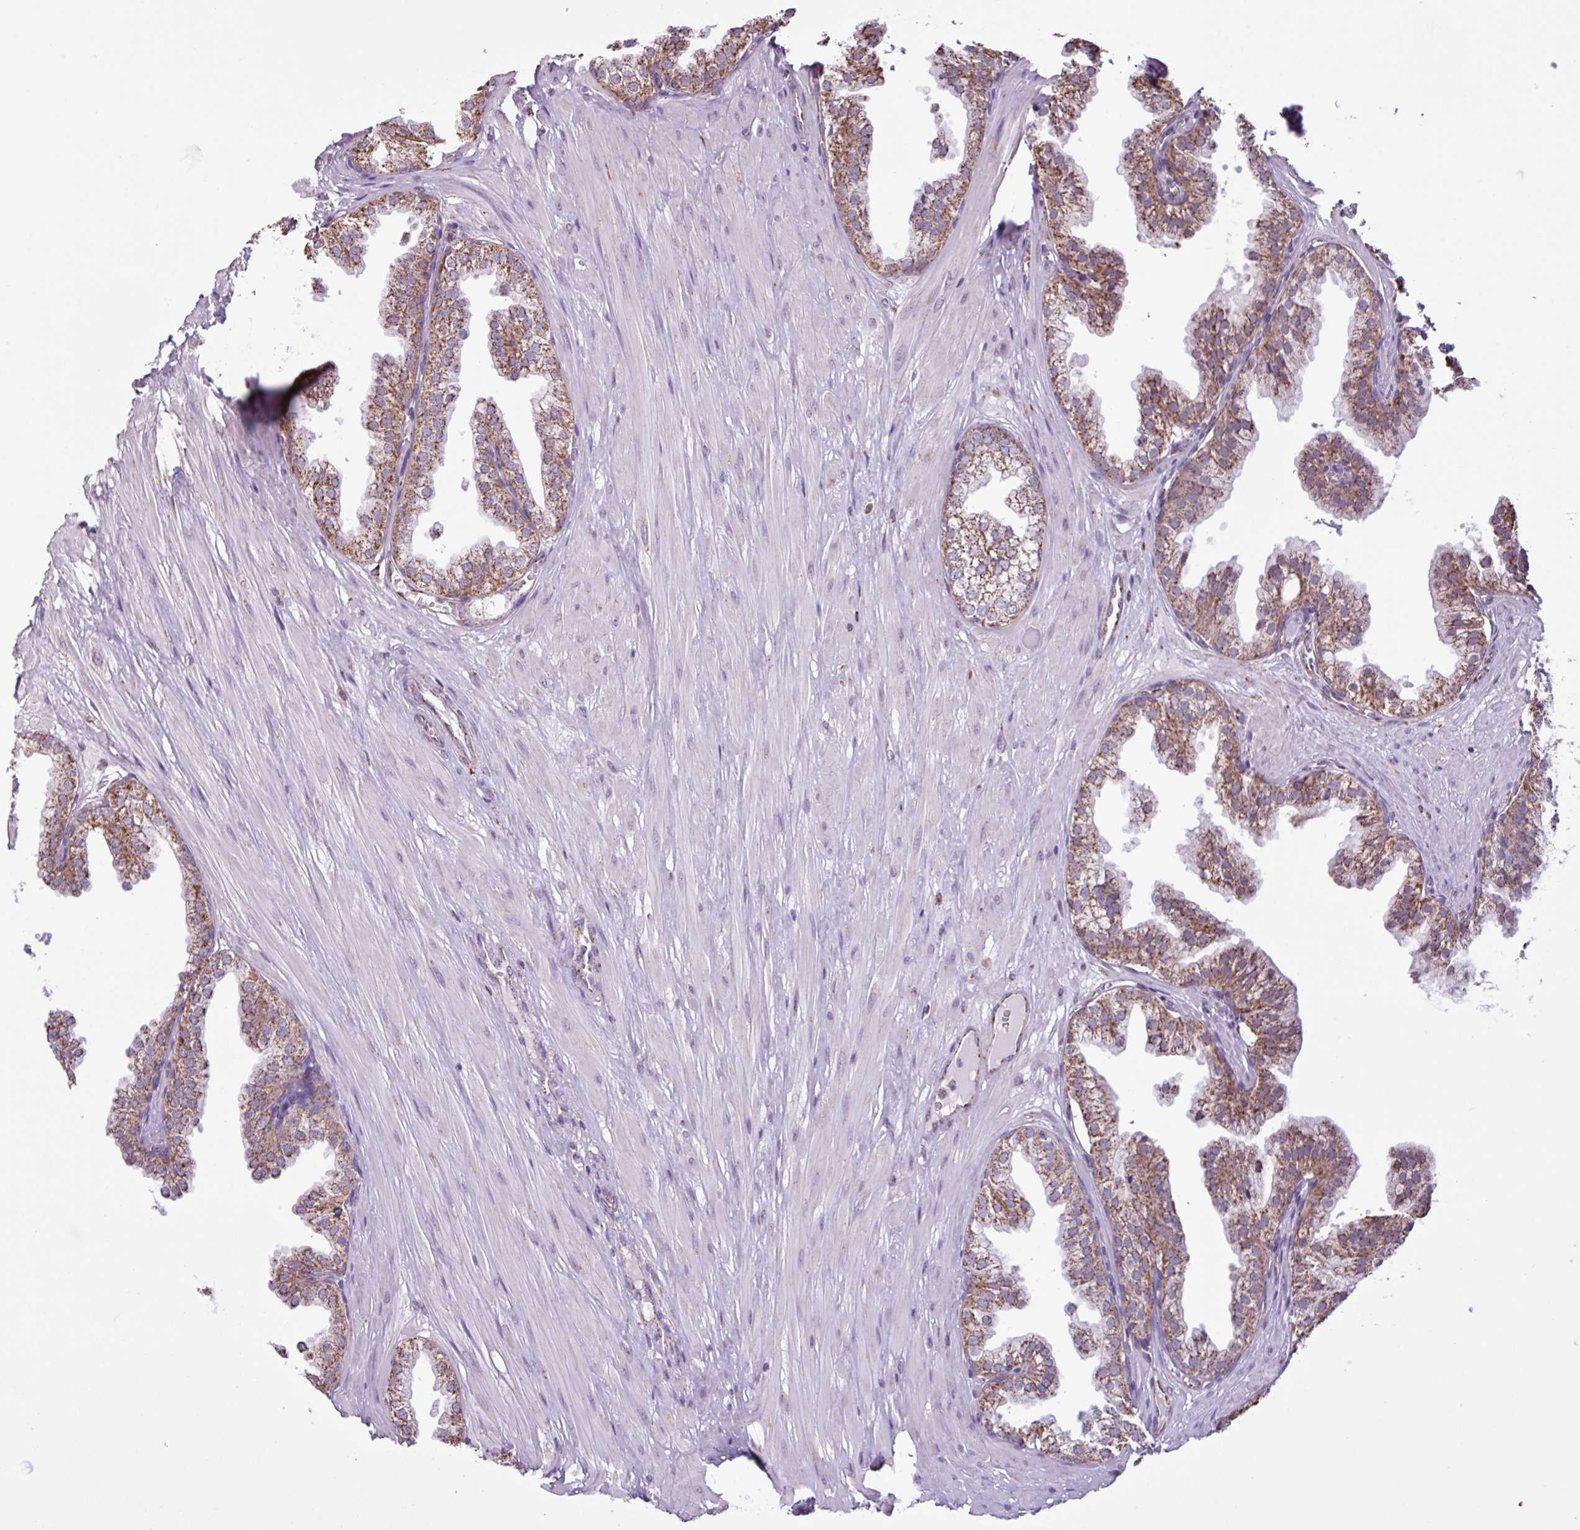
{"staining": {"intensity": "moderate", "quantity": ">75%", "location": "cytoplasmic/membranous"}, "tissue": "prostate", "cell_type": "Glandular cells", "image_type": "normal", "snomed": [{"axis": "morphology", "description": "Normal tissue, NOS"}, {"axis": "topography", "description": "Prostate"}, {"axis": "topography", "description": "Peripheral nerve tissue"}], "caption": "IHC image of benign prostate: human prostate stained using immunohistochemistry displays medium levels of moderate protein expression localized specifically in the cytoplasmic/membranous of glandular cells, appearing as a cytoplasmic/membranous brown color.", "gene": "ALG8", "patient": {"sex": "male", "age": 55}}